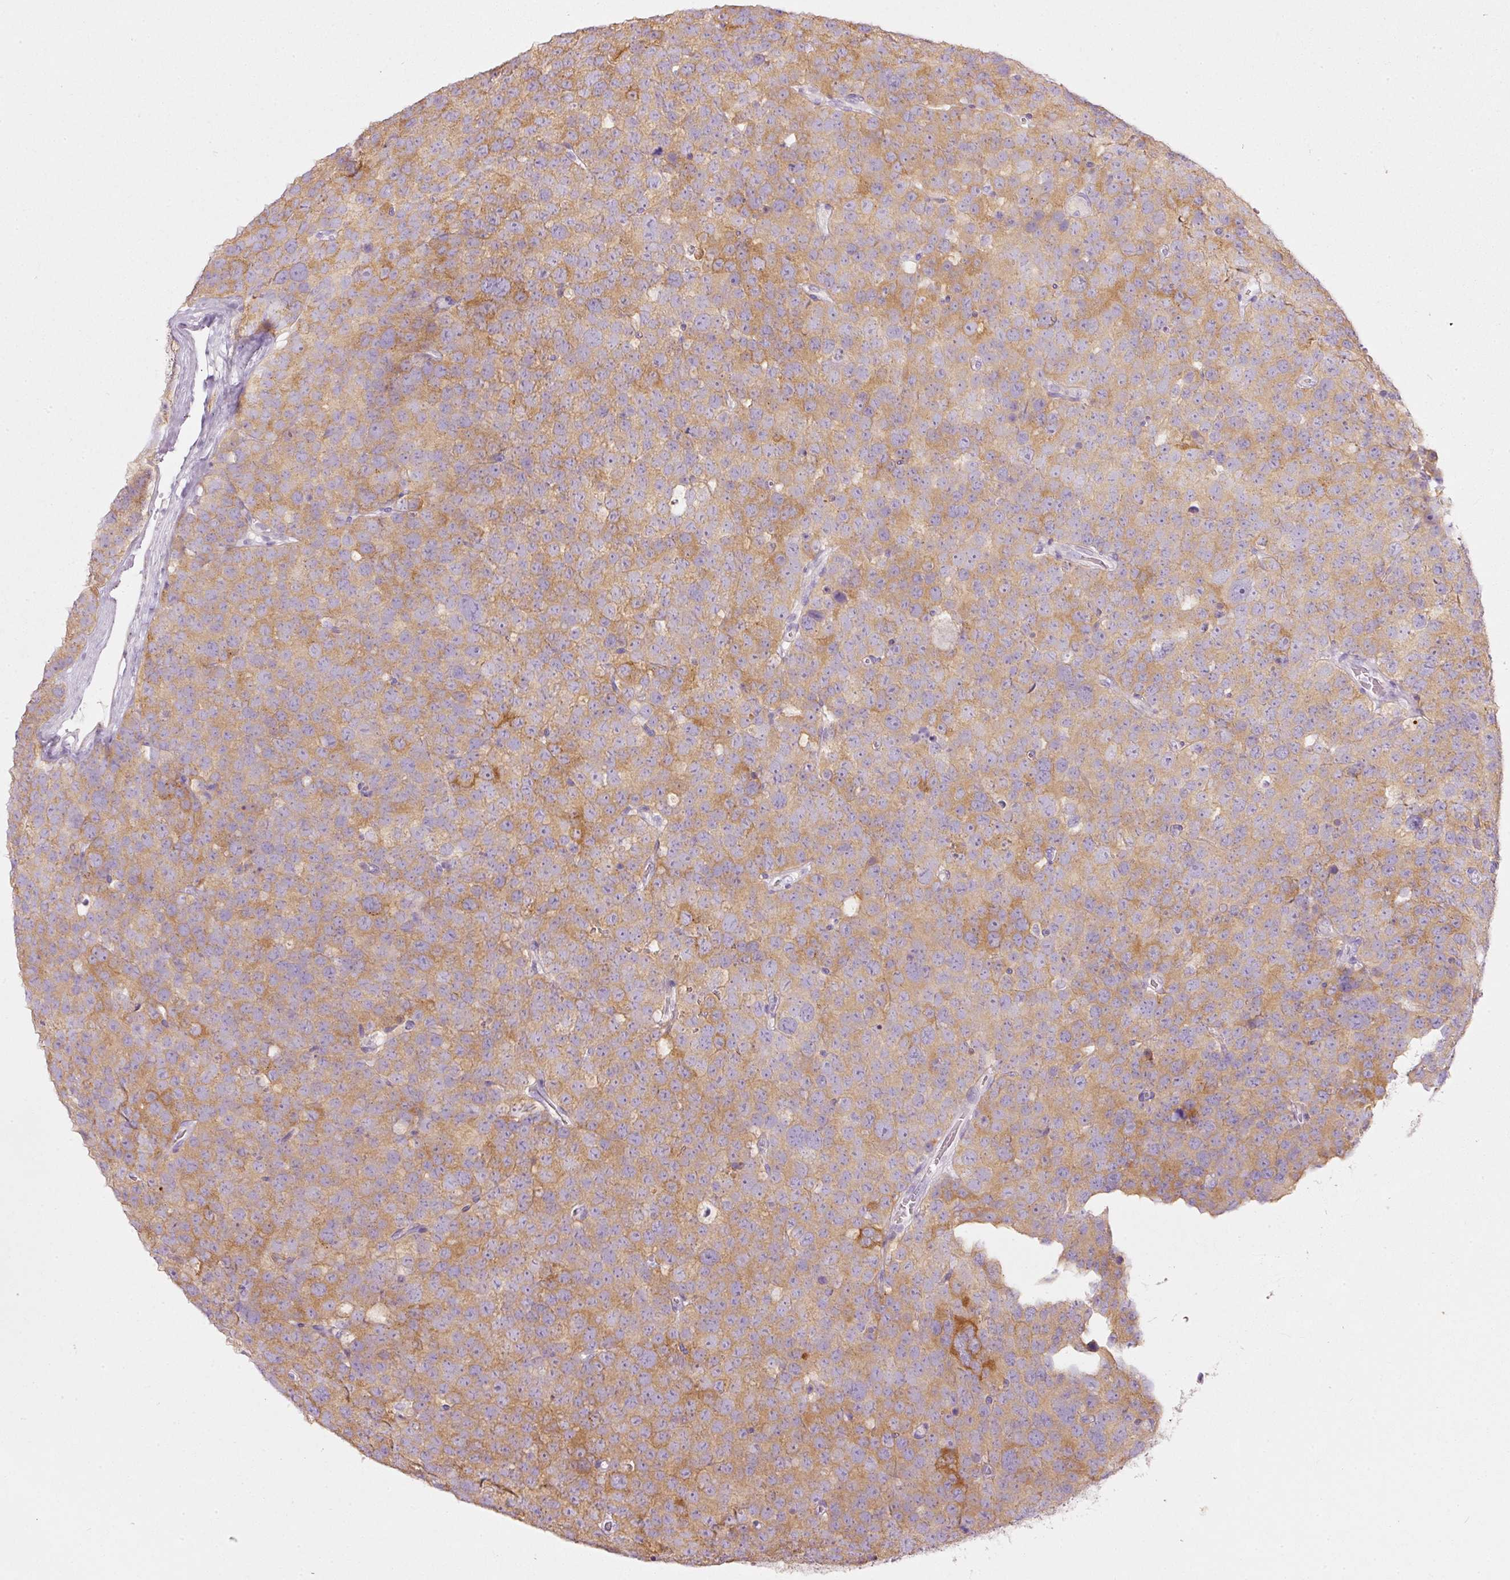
{"staining": {"intensity": "moderate", "quantity": ">75%", "location": "cytoplasmic/membranous"}, "tissue": "testis cancer", "cell_type": "Tumor cells", "image_type": "cancer", "snomed": [{"axis": "morphology", "description": "Seminoma, NOS"}, {"axis": "topography", "description": "Testis"}], "caption": "Moderate cytoplasmic/membranous expression for a protein is appreciated in about >75% of tumor cells of testis seminoma using IHC.", "gene": "PDXDC1", "patient": {"sex": "male", "age": 71}}